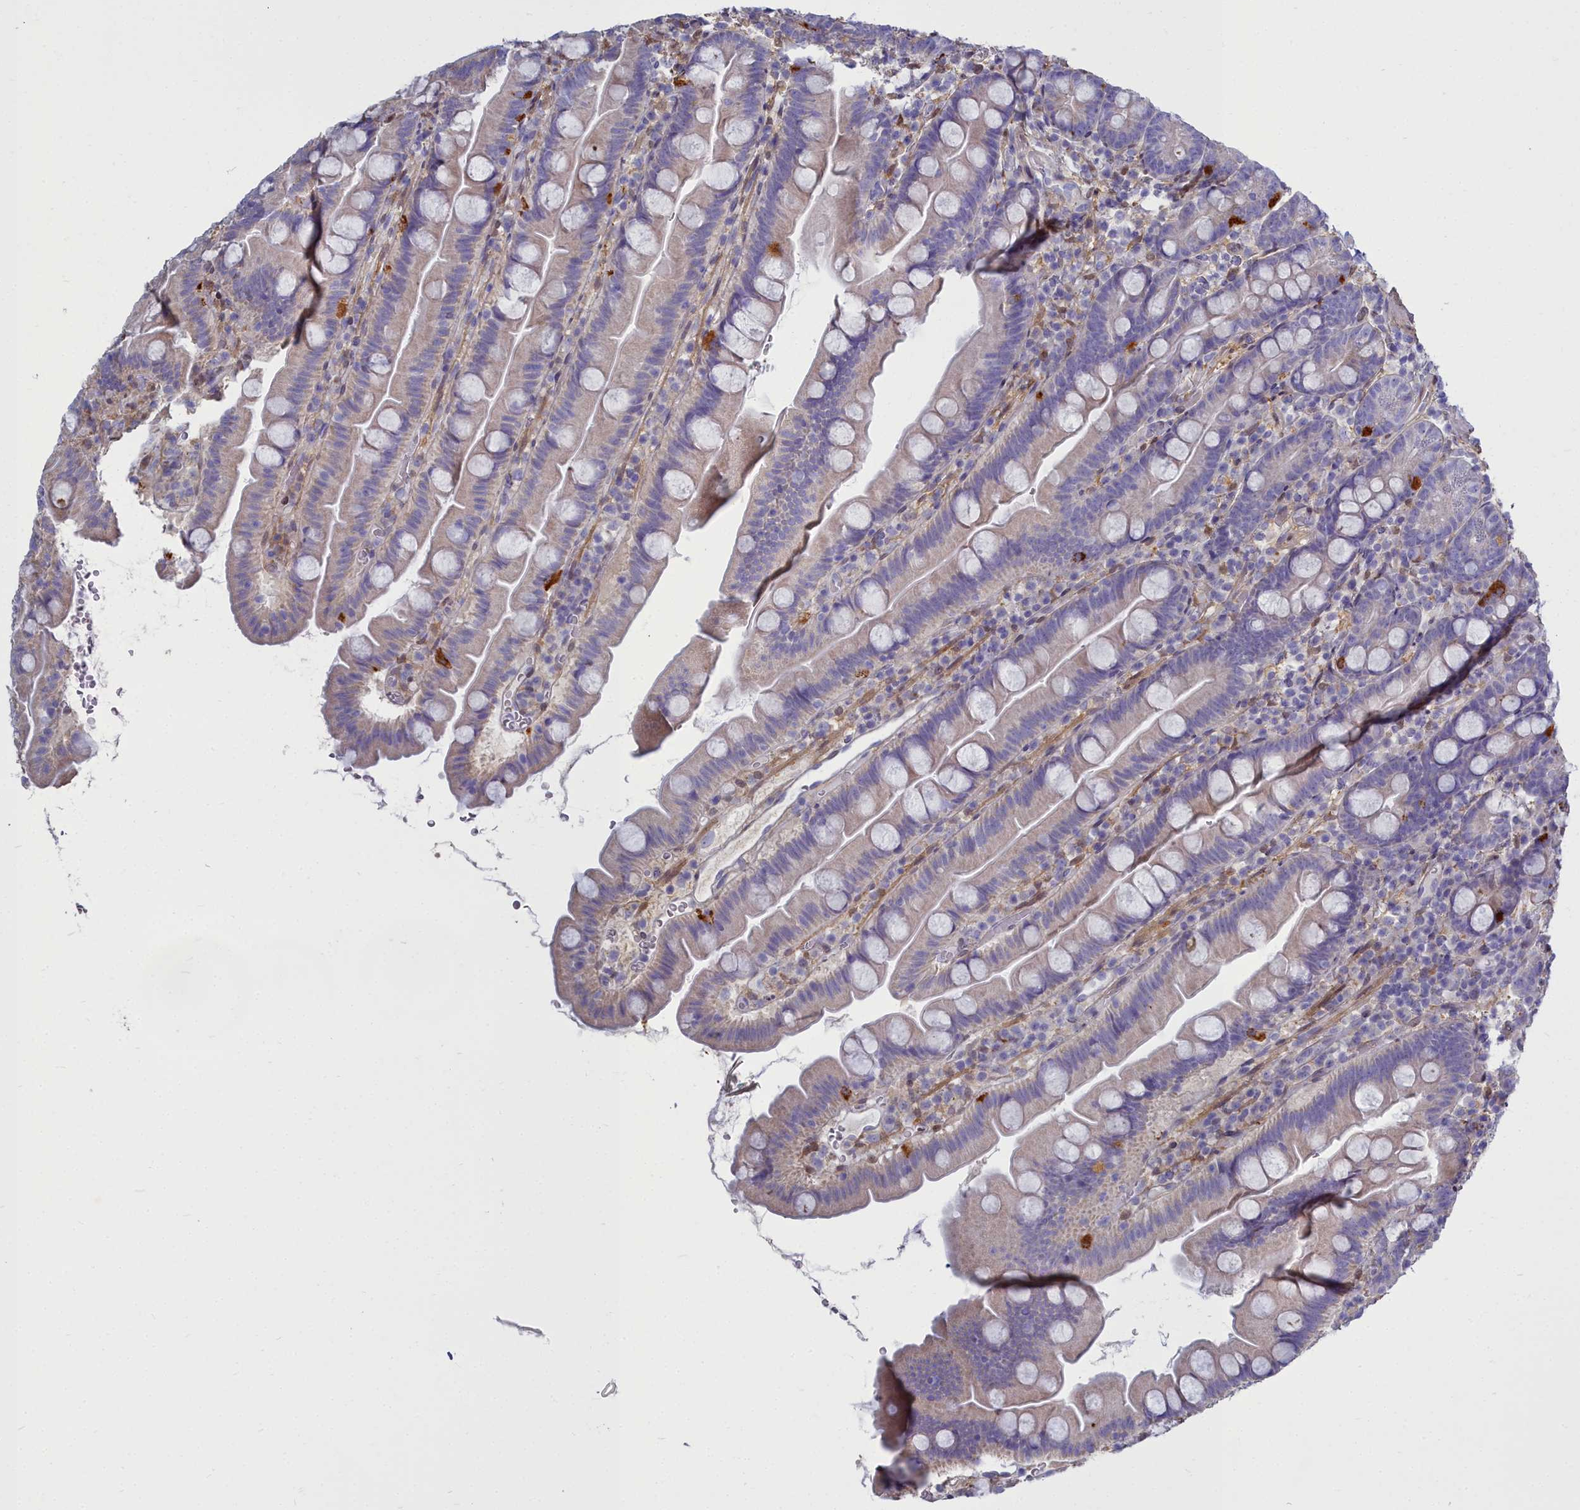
{"staining": {"intensity": "weak", "quantity": "25%-75%", "location": "cytoplasmic/membranous"}, "tissue": "small intestine", "cell_type": "Glandular cells", "image_type": "normal", "snomed": [{"axis": "morphology", "description": "Normal tissue, NOS"}, {"axis": "topography", "description": "Small intestine"}], "caption": "Weak cytoplasmic/membranous expression is seen in approximately 25%-75% of glandular cells in benign small intestine. (DAB (3,3'-diaminobenzidine) IHC with brightfield microscopy, high magnification).", "gene": "PPP1R14A", "patient": {"sex": "female", "age": 68}}